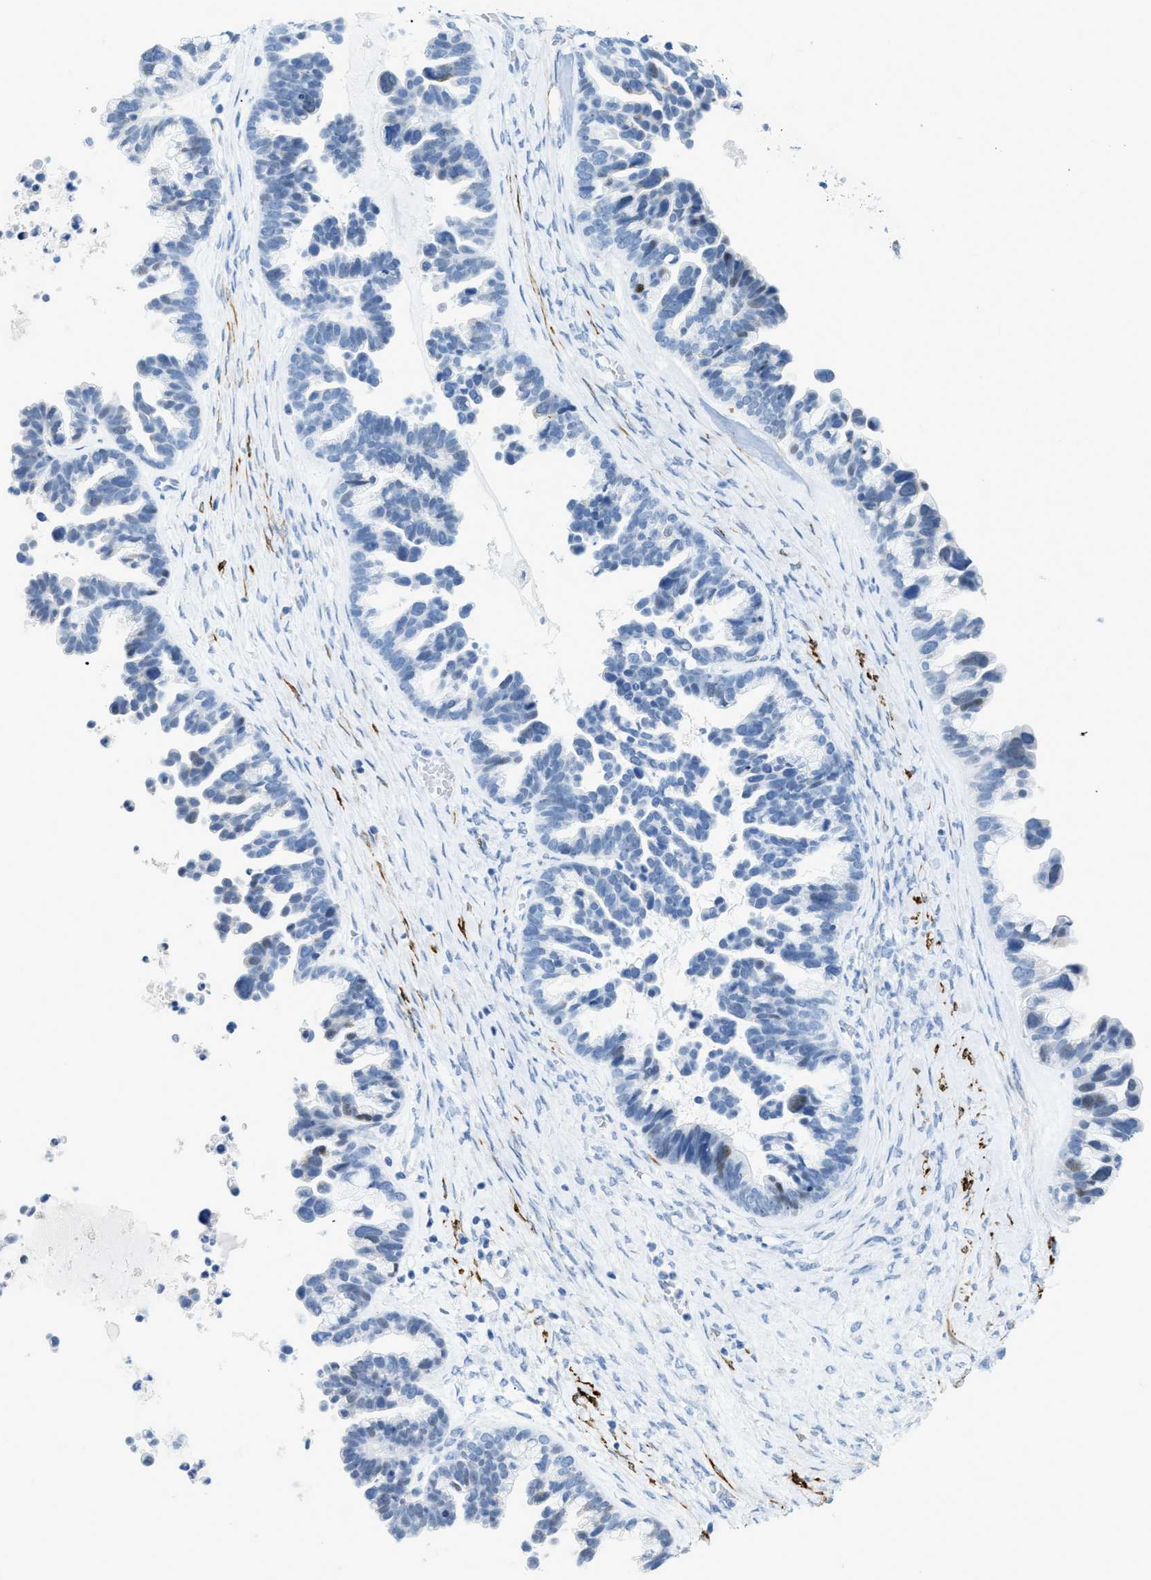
{"staining": {"intensity": "negative", "quantity": "none", "location": "none"}, "tissue": "ovarian cancer", "cell_type": "Tumor cells", "image_type": "cancer", "snomed": [{"axis": "morphology", "description": "Cystadenocarcinoma, serous, NOS"}, {"axis": "topography", "description": "Ovary"}], "caption": "This image is of ovarian cancer stained with IHC to label a protein in brown with the nuclei are counter-stained blue. There is no positivity in tumor cells.", "gene": "DES", "patient": {"sex": "female", "age": 56}}